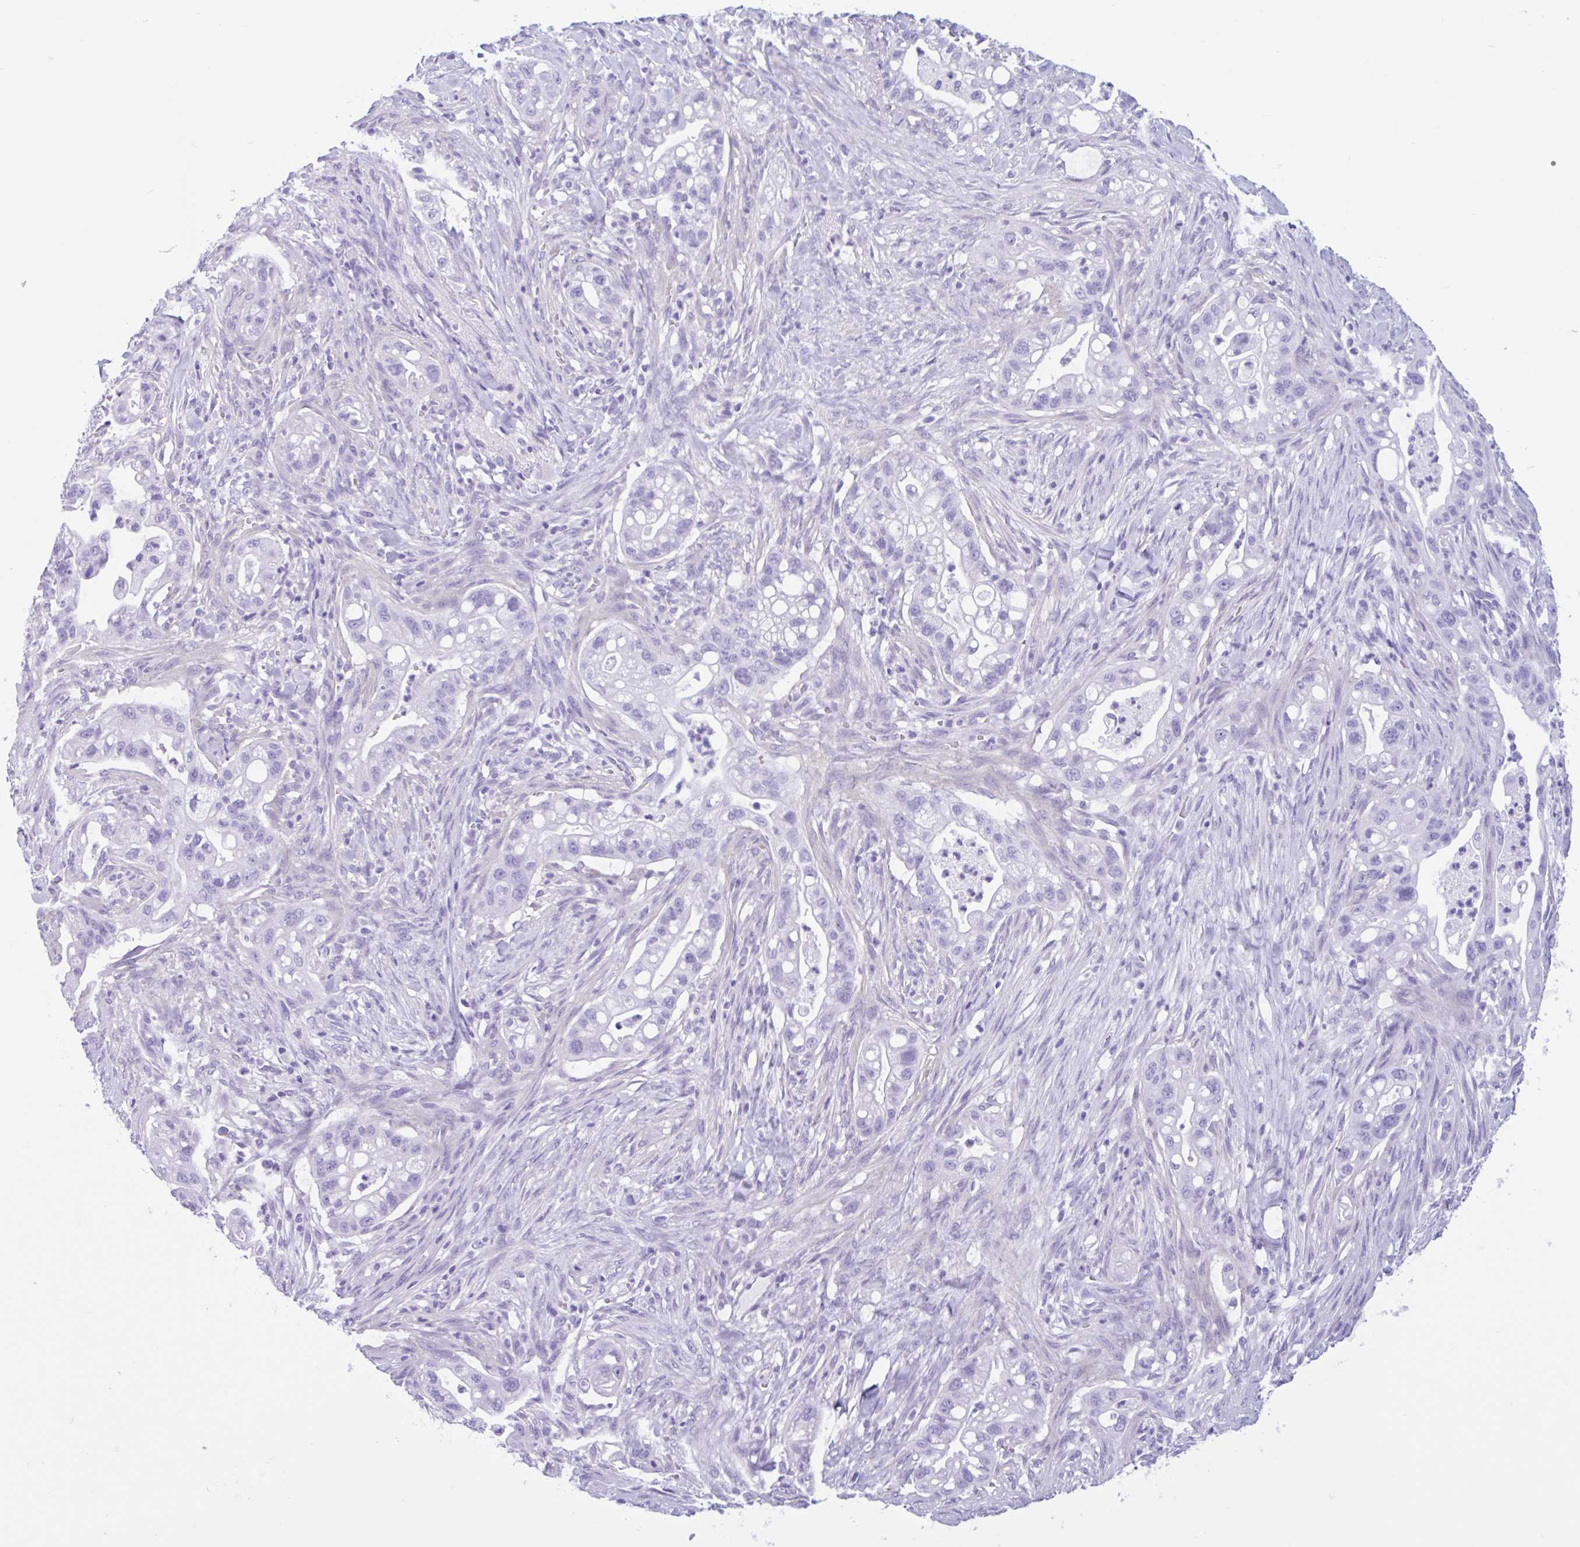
{"staining": {"intensity": "negative", "quantity": "none", "location": "none"}, "tissue": "pancreatic cancer", "cell_type": "Tumor cells", "image_type": "cancer", "snomed": [{"axis": "morphology", "description": "Adenocarcinoma, NOS"}, {"axis": "topography", "description": "Pancreas"}], "caption": "Photomicrograph shows no significant protein expression in tumor cells of pancreatic cancer. (Immunohistochemistry, brightfield microscopy, high magnification).", "gene": "IAPP", "patient": {"sex": "male", "age": 44}}